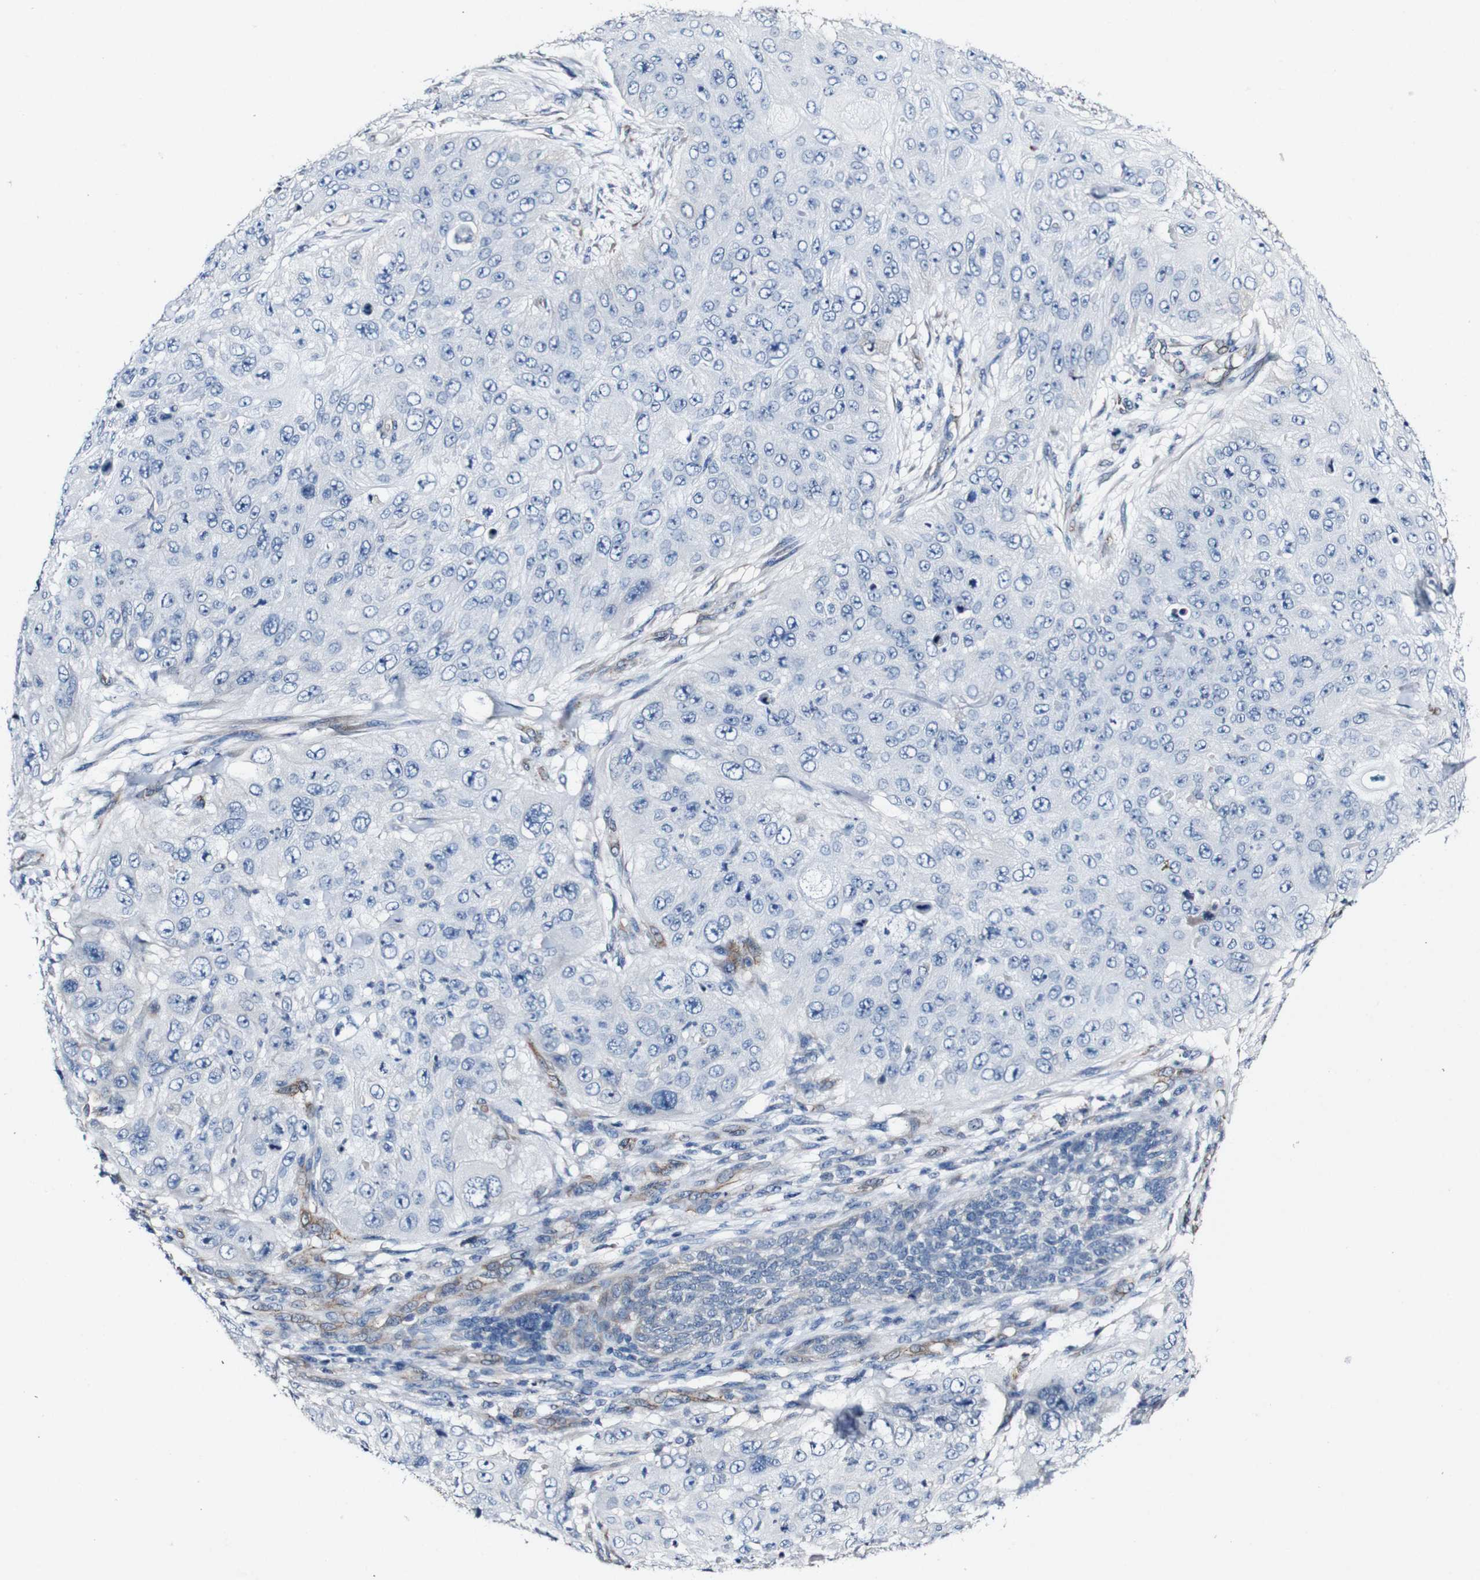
{"staining": {"intensity": "negative", "quantity": "none", "location": "none"}, "tissue": "skin cancer", "cell_type": "Tumor cells", "image_type": "cancer", "snomed": [{"axis": "morphology", "description": "Squamous cell carcinoma, NOS"}, {"axis": "topography", "description": "Skin"}], "caption": "Human skin cancer (squamous cell carcinoma) stained for a protein using immunohistochemistry exhibits no staining in tumor cells.", "gene": "GRAMD1A", "patient": {"sex": "female", "age": 80}}